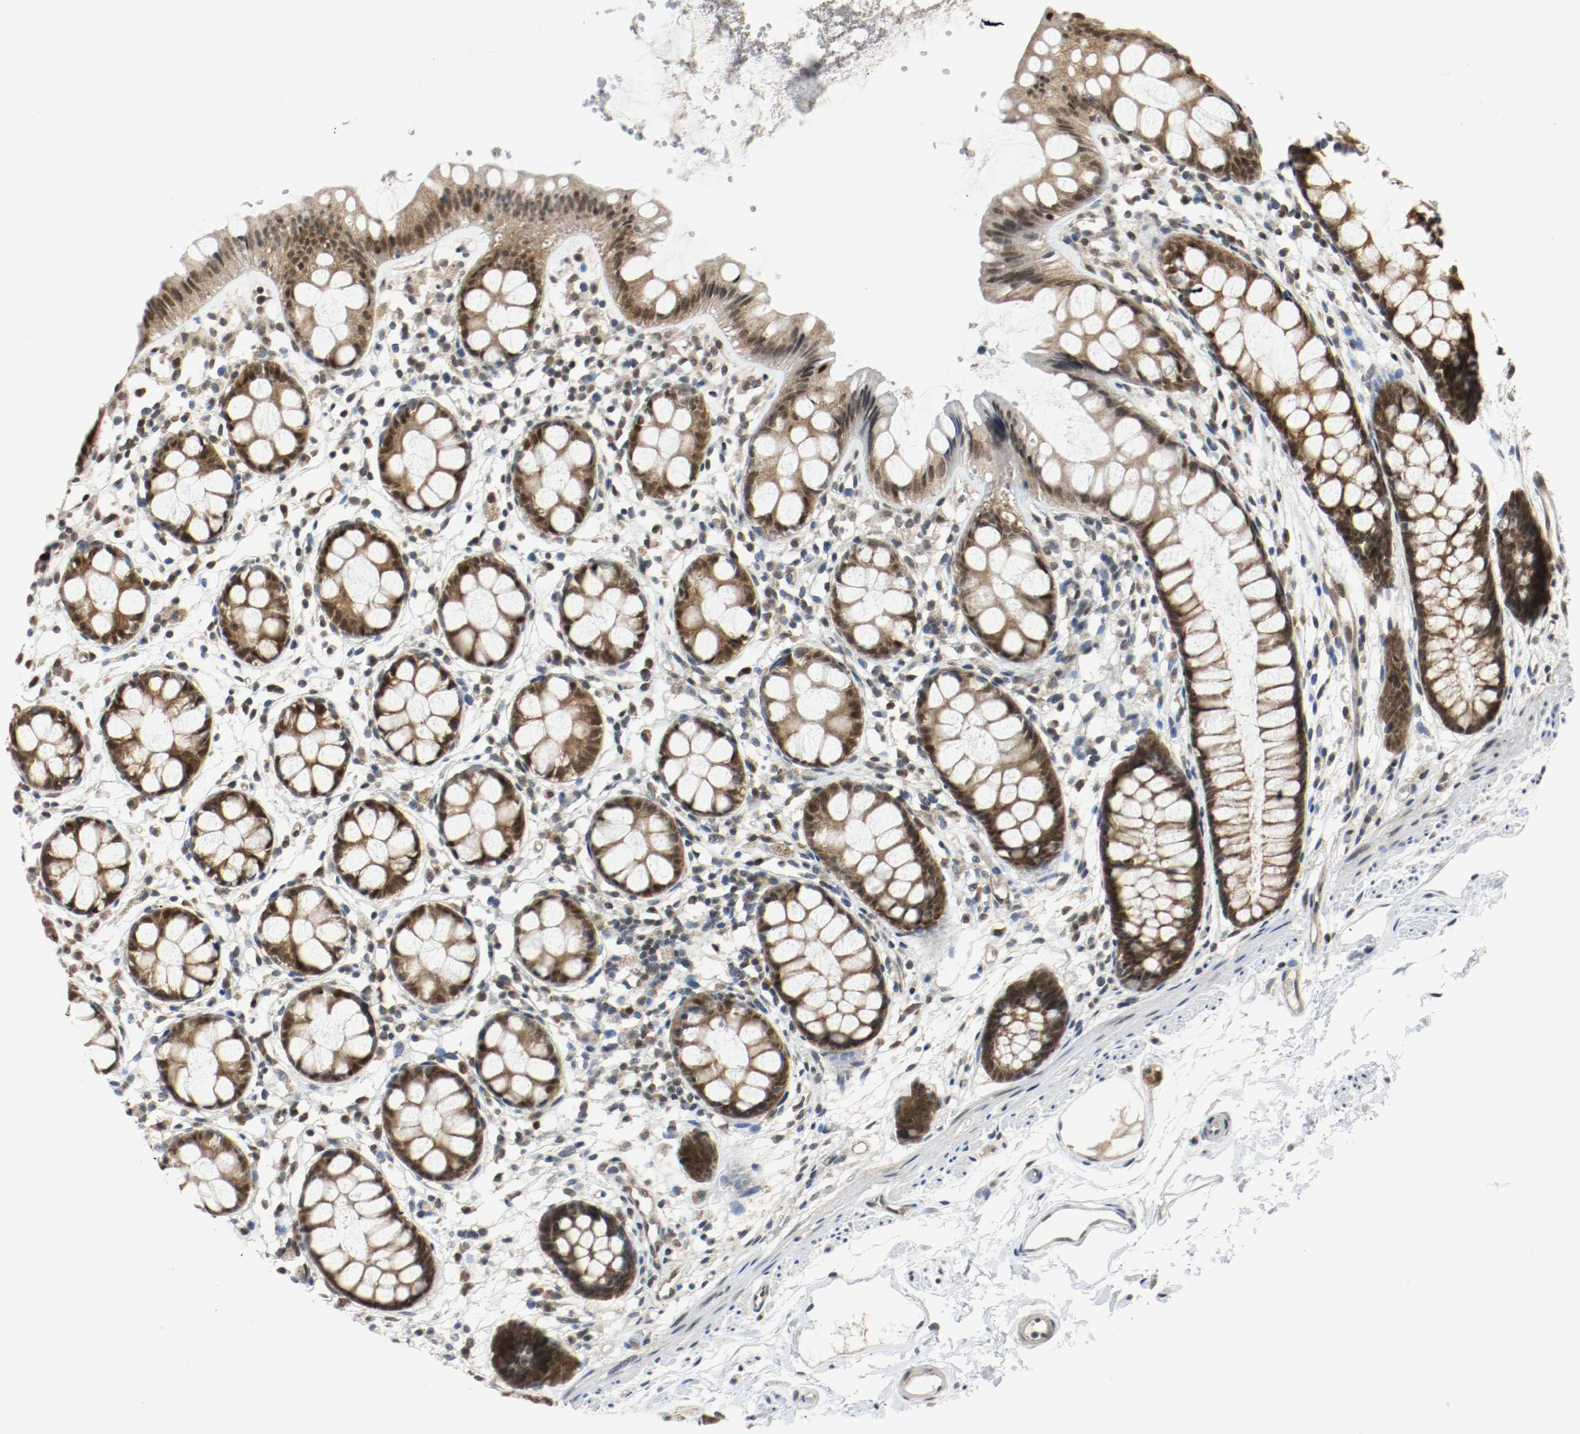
{"staining": {"intensity": "strong", "quantity": ">75%", "location": "cytoplasmic/membranous,nuclear"}, "tissue": "rectum", "cell_type": "Glandular cells", "image_type": "normal", "snomed": [{"axis": "morphology", "description": "Normal tissue, NOS"}, {"axis": "topography", "description": "Rectum"}], "caption": "Benign rectum was stained to show a protein in brown. There is high levels of strong cytoplasmic/membranous,nuclear staining in about >75% of glandular cells.", "gene": "PPME1", "patient": {"sex": "female", "age": 66}}